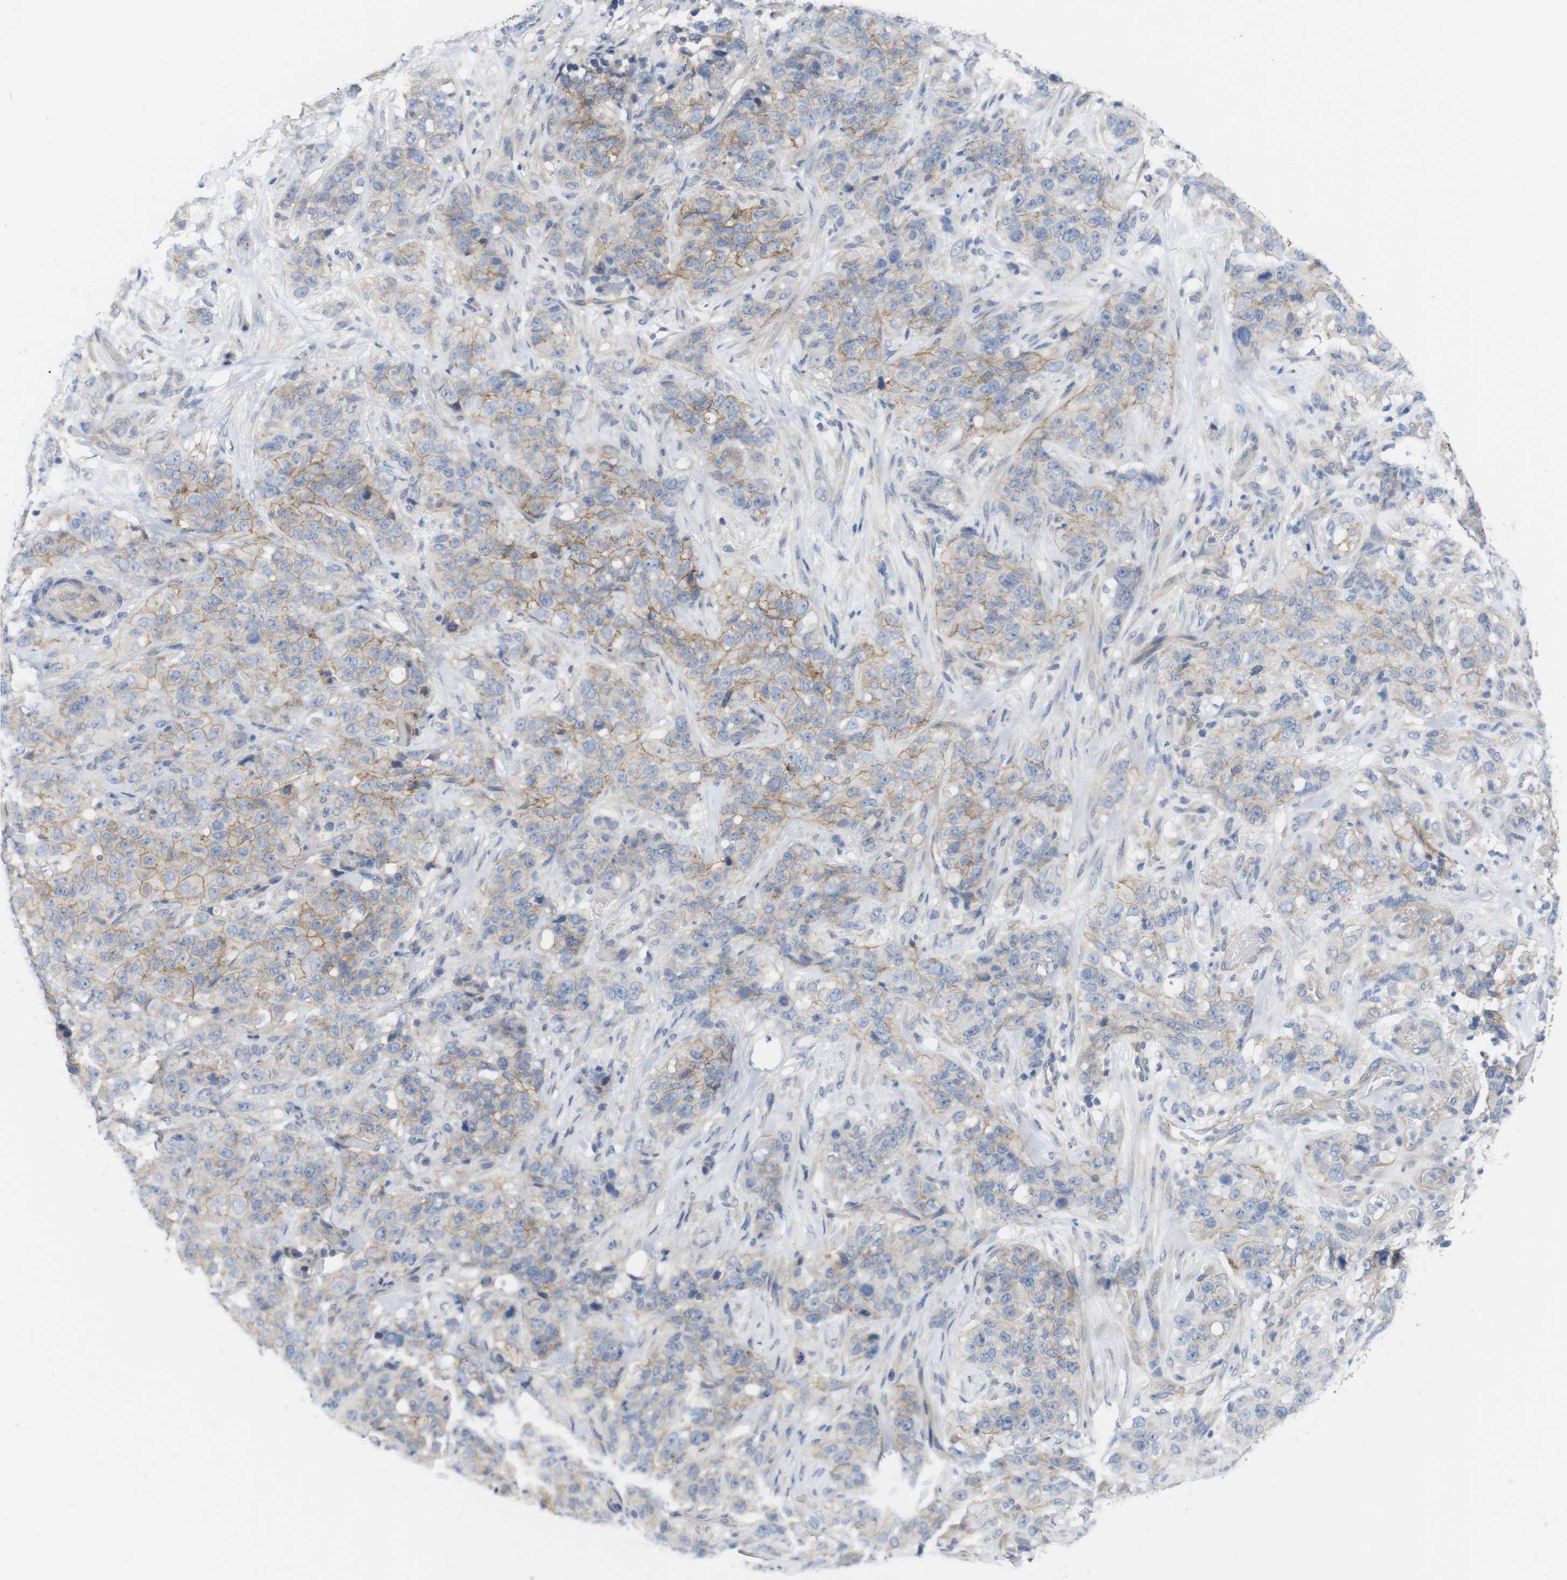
{"staining": {"intensity": "weak", "quantity": "25%-75%", "location": "cytoplasmic/membranous"}, "tissue": "stomach cancer", "cell_type": "Tumor cells", "image_type": "cancer", "snomed": [{"axis": "morphology", "description": "Adenocarcinoma, NOS"}, {"axis": "topography", "description": "Stomach"}], "caption": "Stomach cancer (adenocarcinoma) stained with DAB immunohistochemistry (IHC) displays low levels of weak cytoplasmic/membranous positivity in approximately 25%-75% of tumor cells. (IHC, brightfield microscopy, high magnification).", "gene": "KIDINS220", "patient": {"sex": "male", "age": 48}}